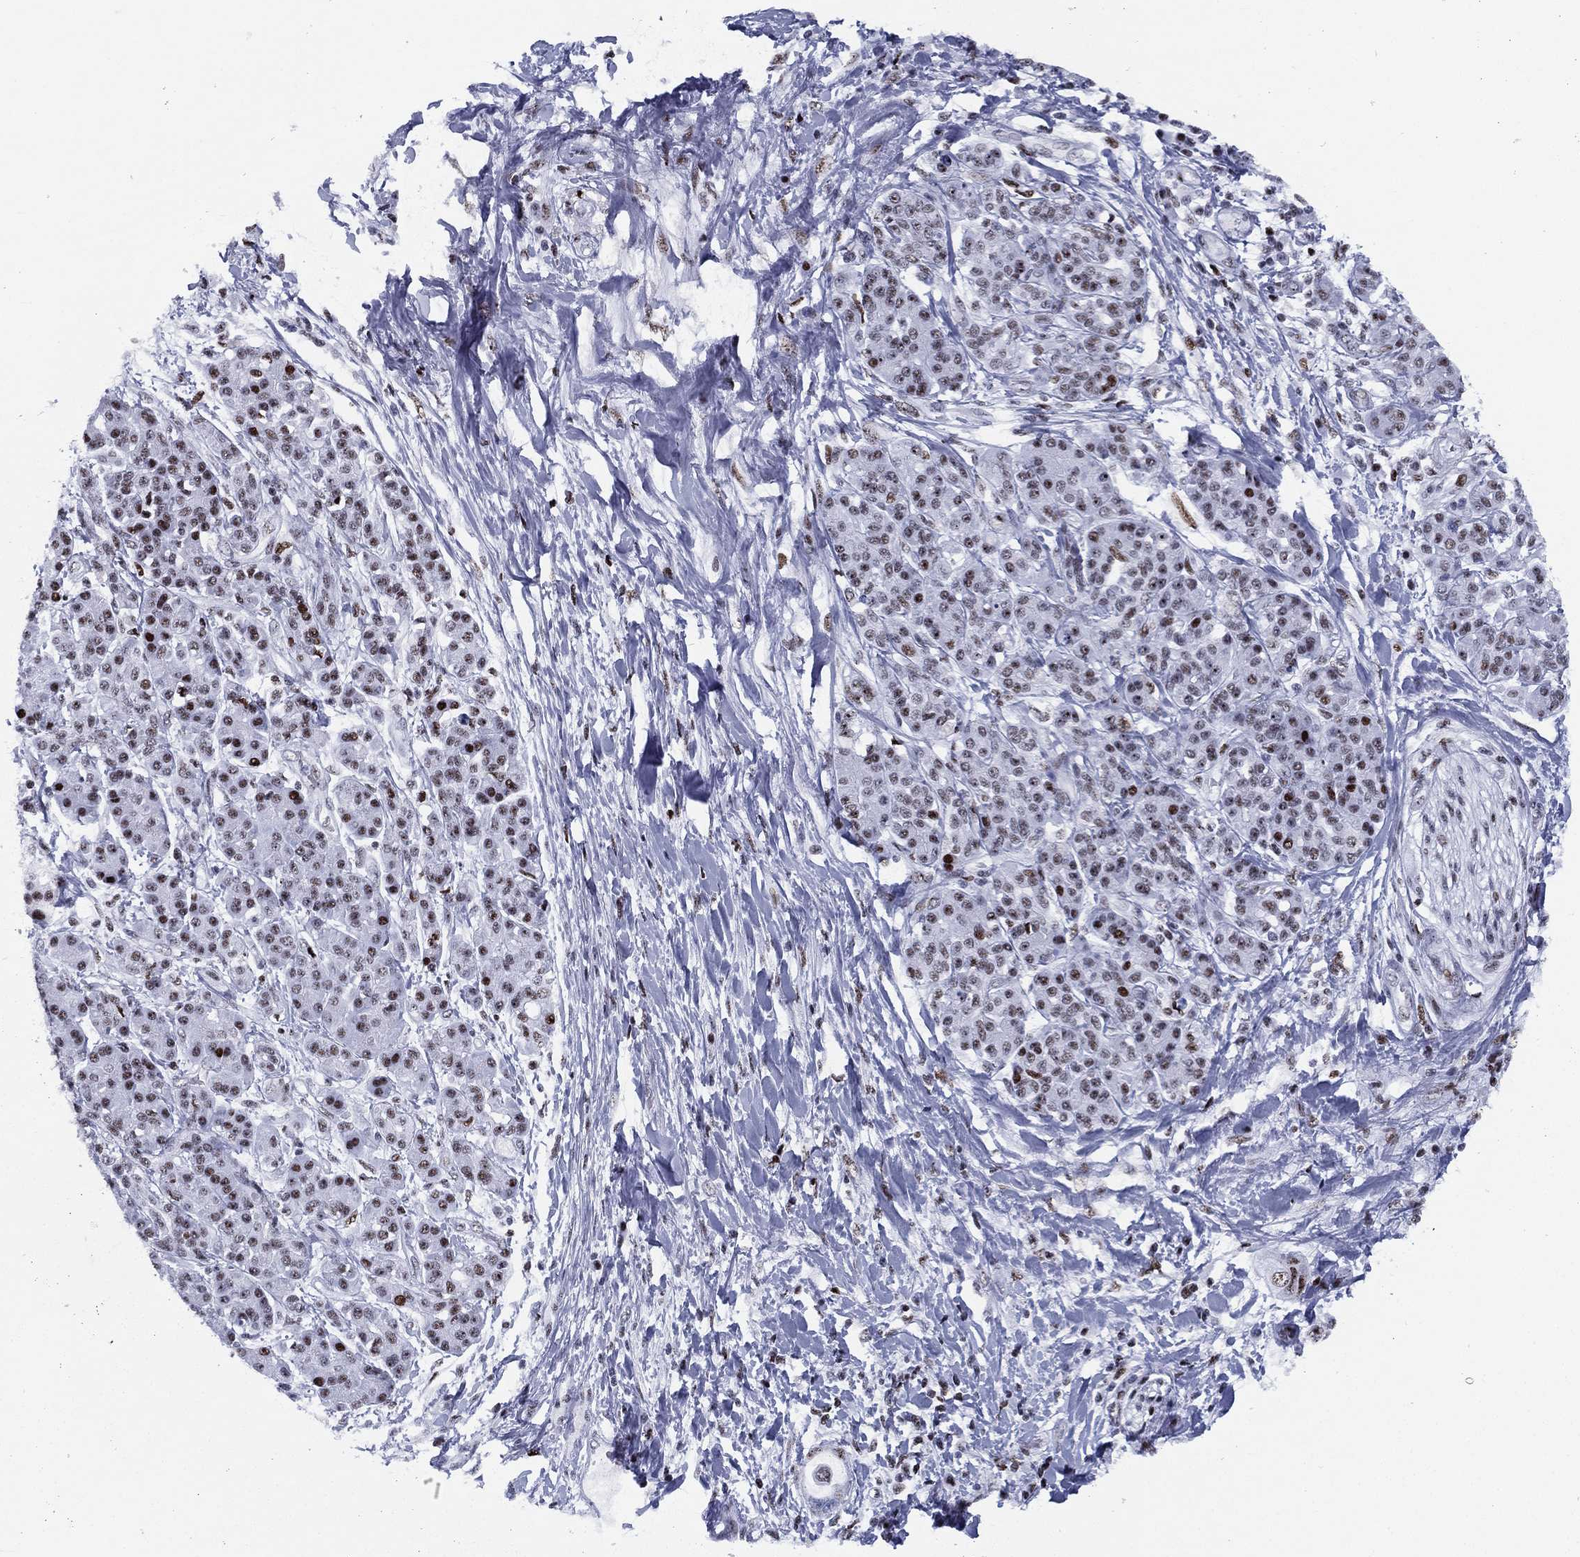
{"staining": {"intensity": "strong", "quantity": "25%-75%", "location": "nuclear"}, "tissue": "pancreatic cancer", "cell_type": "Tumor cells", "image_type": "cancer", "snomed": [{"axis": "morphology", "description": "Adenocarcinoma, NOS"}, {"axis": "topography", "description": "Pancreas"}], "caption": "High-power microscopy captured an immunohistochemistry image of pancreatic adenocarcinoma, revealing strong nuclear positivity in about 25%-75% of tumor cells. (DAB (3,3'-diaminobenzidine) IHC, brown staining for protein, blue staining for nuclei).", "gene": "CYB561D2", "patient": {"sex": "female", "age": 56}}